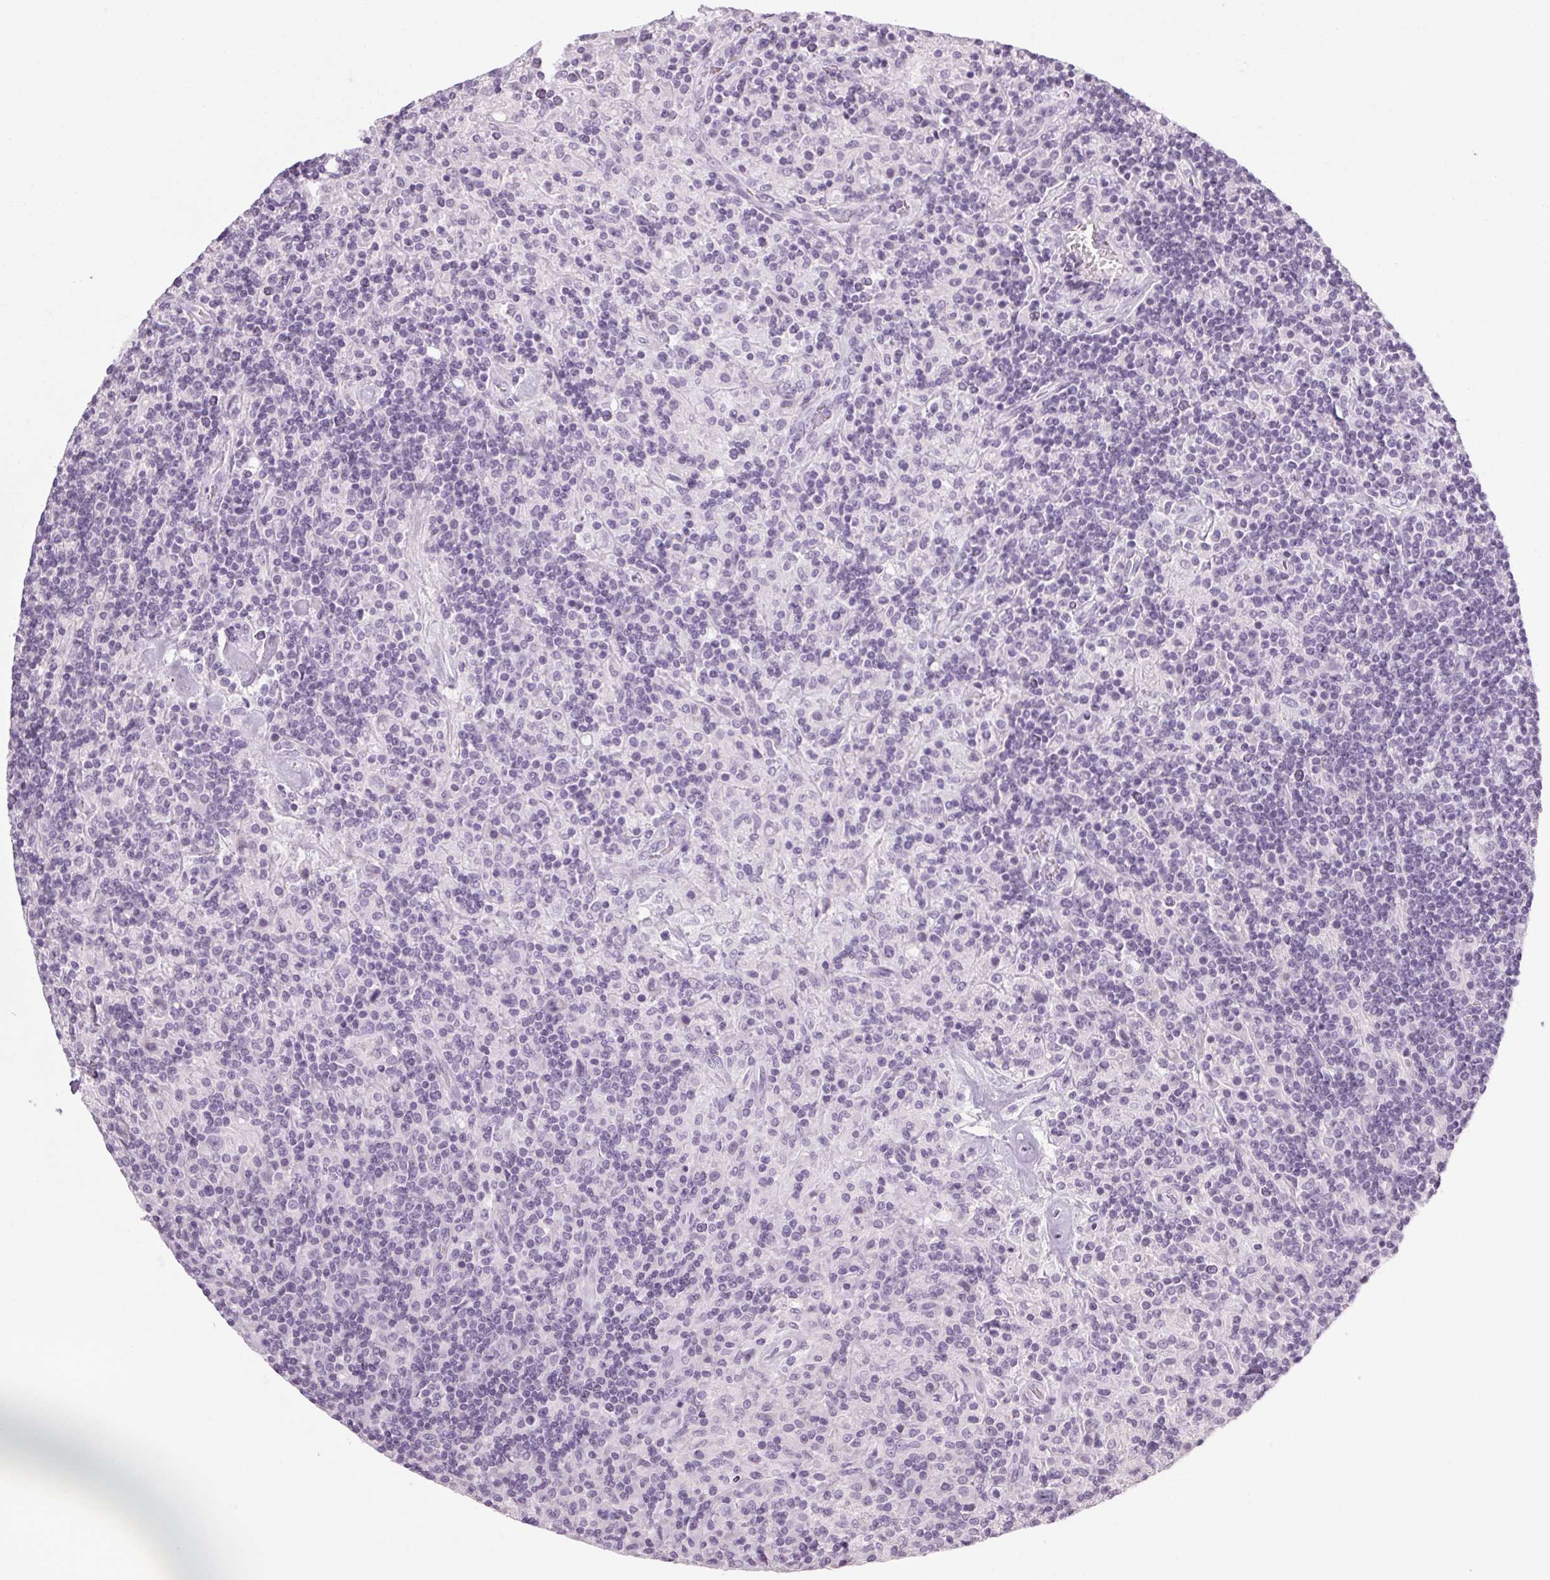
{"staining": {"intensity": "negative", "quantity": "none", "location": "none"}, "tissue": "lymphoma", "cell_type": "Tumor cells", "image_type": "cancer", "snomed": [{"axis": "morphology", "description": "Hodgkin's disease, NOS"}, {"axis": "topography", "description": "Lymph node"}], "caption": "Immunohistochemistry (IHC) micrograph of neoplastic tissue: lymphoma stained with DAB displays no significant protein positivity in tumor cells.", "gene": "POMC", "patient": {"sex": "male", "age": 70}}